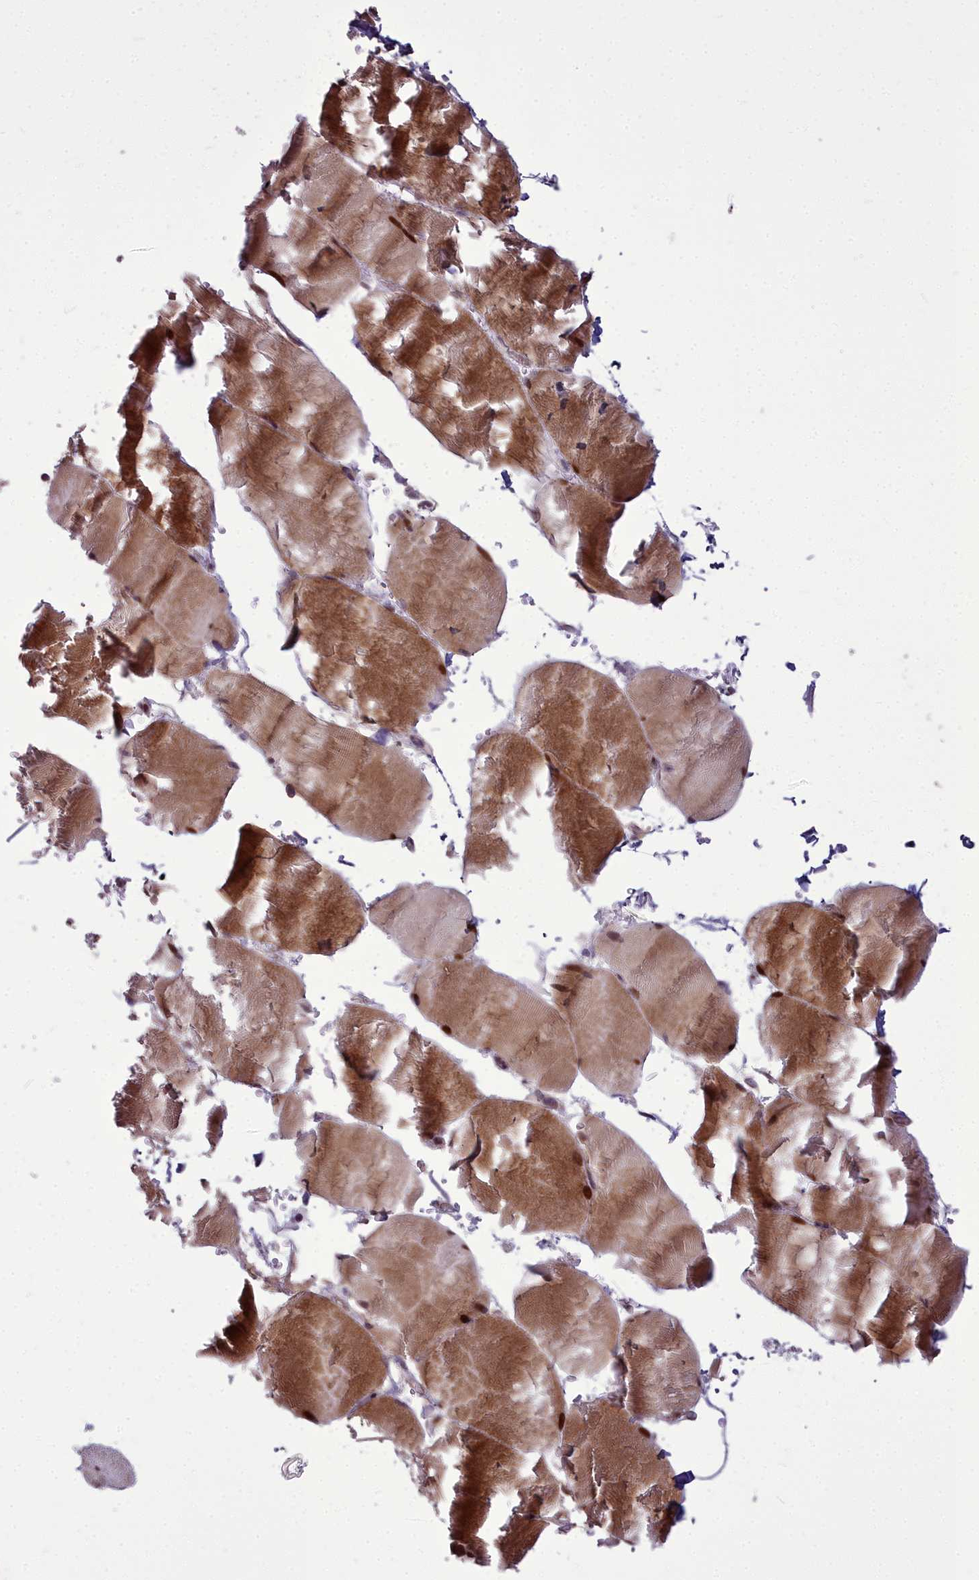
{"staining": {"intensity": "moderate", "quantity": ">75%", "location": "cytoplasmic/membranous,nuclear"}, "tissue": "skeletal muscle", "cell_type": "Myocytes", "image_type": "normal", "snomed": [{"axis": "morphology", "description": "Normal tissue, NOS"}, {"axis": "topography", "description": "Skeletal muscle"}, {"axis": "topography", "description": "Head-Neck"}], "caption": "Immunohistochemical staining of benign skeletal muscle displays >75% levels of moderate cytoplasmic/membranous,nuclear protein expression in about >75% of myocytes. (DAB = brown stain, brightfield microscopy at high magnification).", "gene": "AP1M1", "patient": {"sex": "male", "age": 66}}